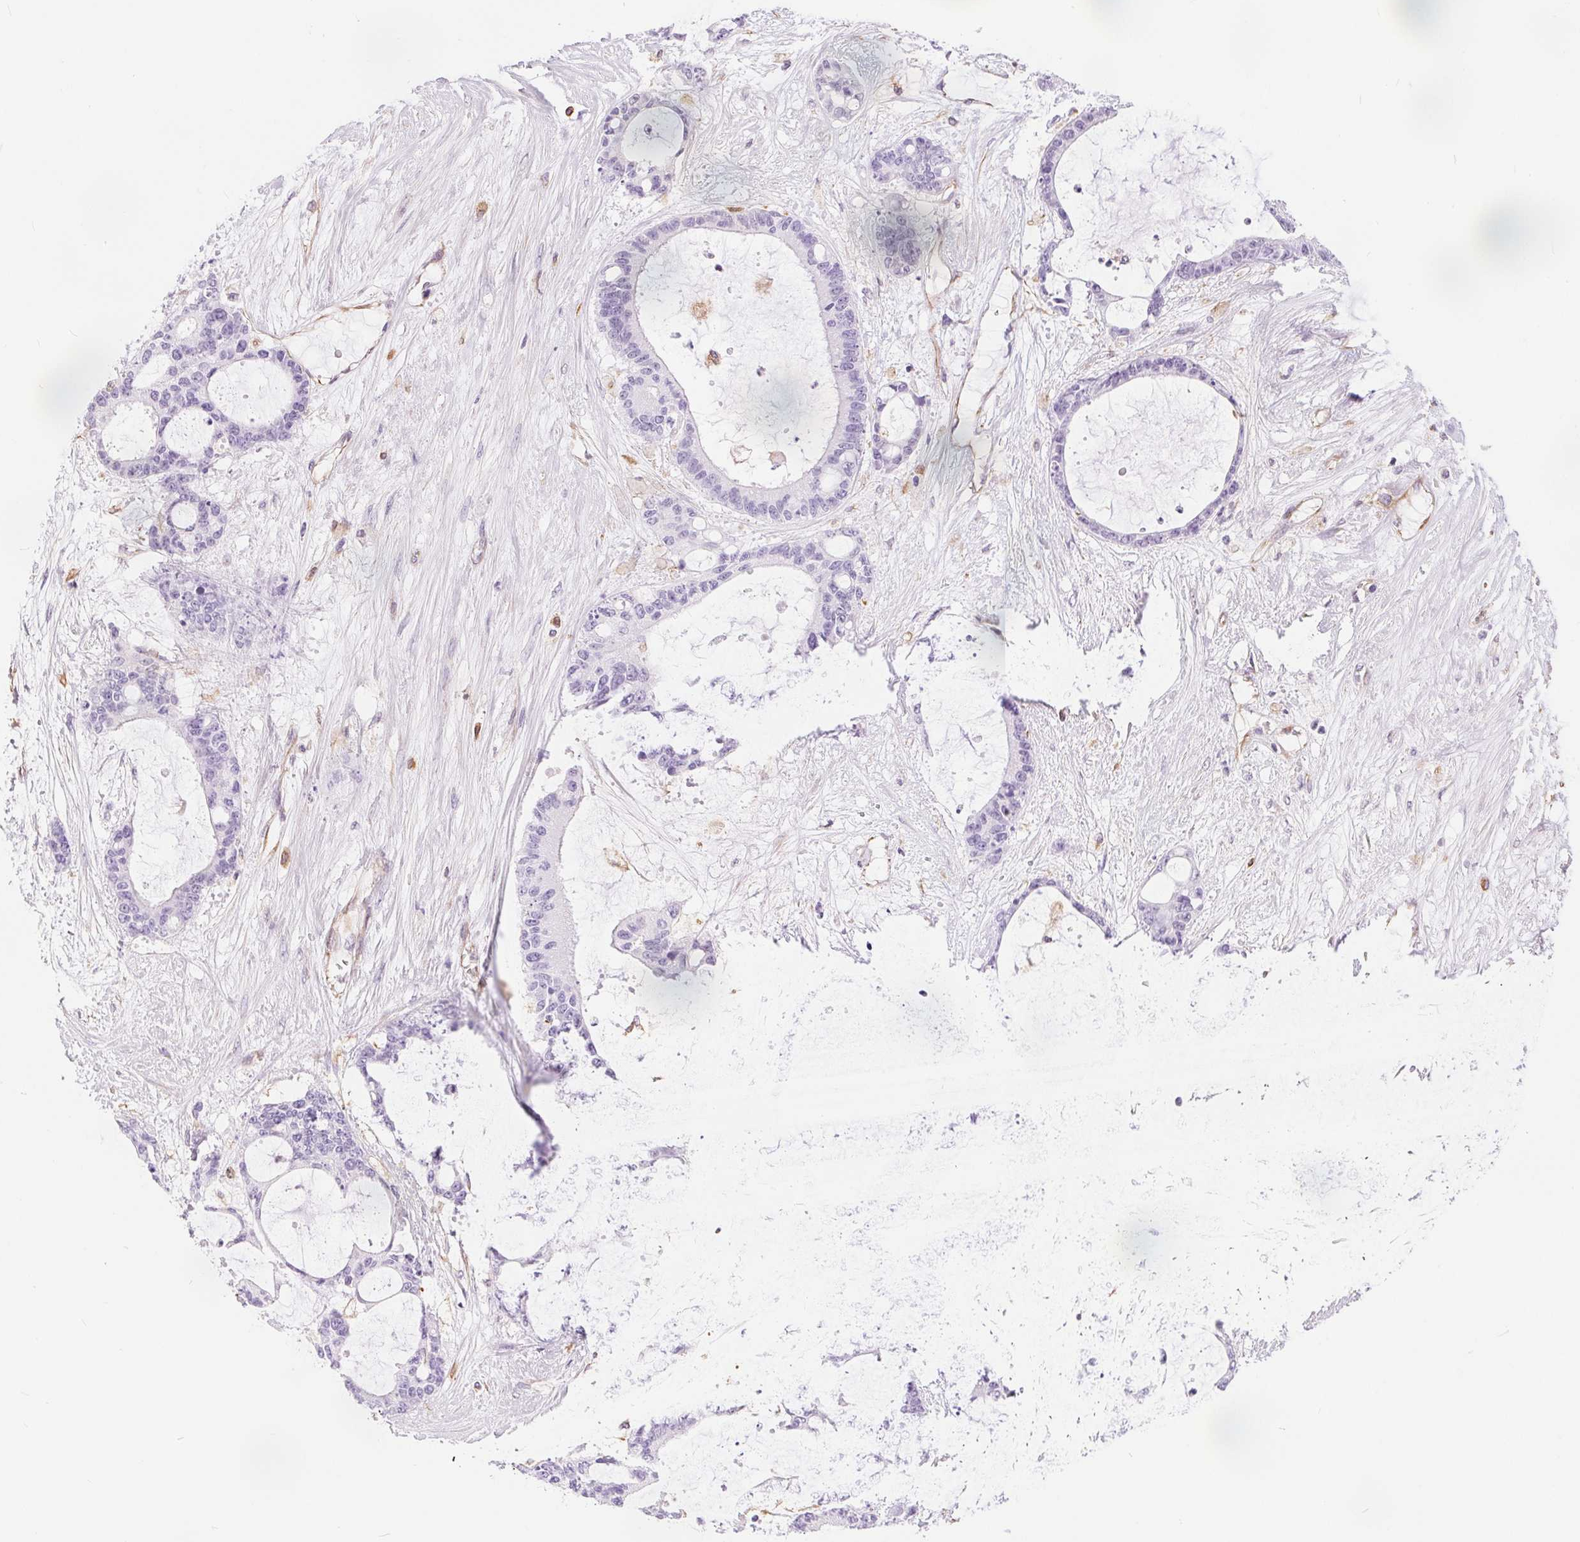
{"staining": {"intensity": "negative", "quantity": "none", "location": "none"}, "tissue": "liver cancer", "cell_type": "Tumor cells", "image_type": "cancer", "snomed": [{"axis": "morphology", "description": "Normal tissue, NOS"}, {"axis": "morphology", "description": "Cholangiocarcinoma"}, {"axis": "topography", "description": "Liver"}, {"axis": "topography", "description": "Peripheral nerve tissue"}], "caption": "Human liver cancer (cholangiocarcinoma) stained for a protein using immunohistochemistry displays no expression in tumor cells.", "gene": "GFAP", "patient": {"sex": "female", "age": 73}}